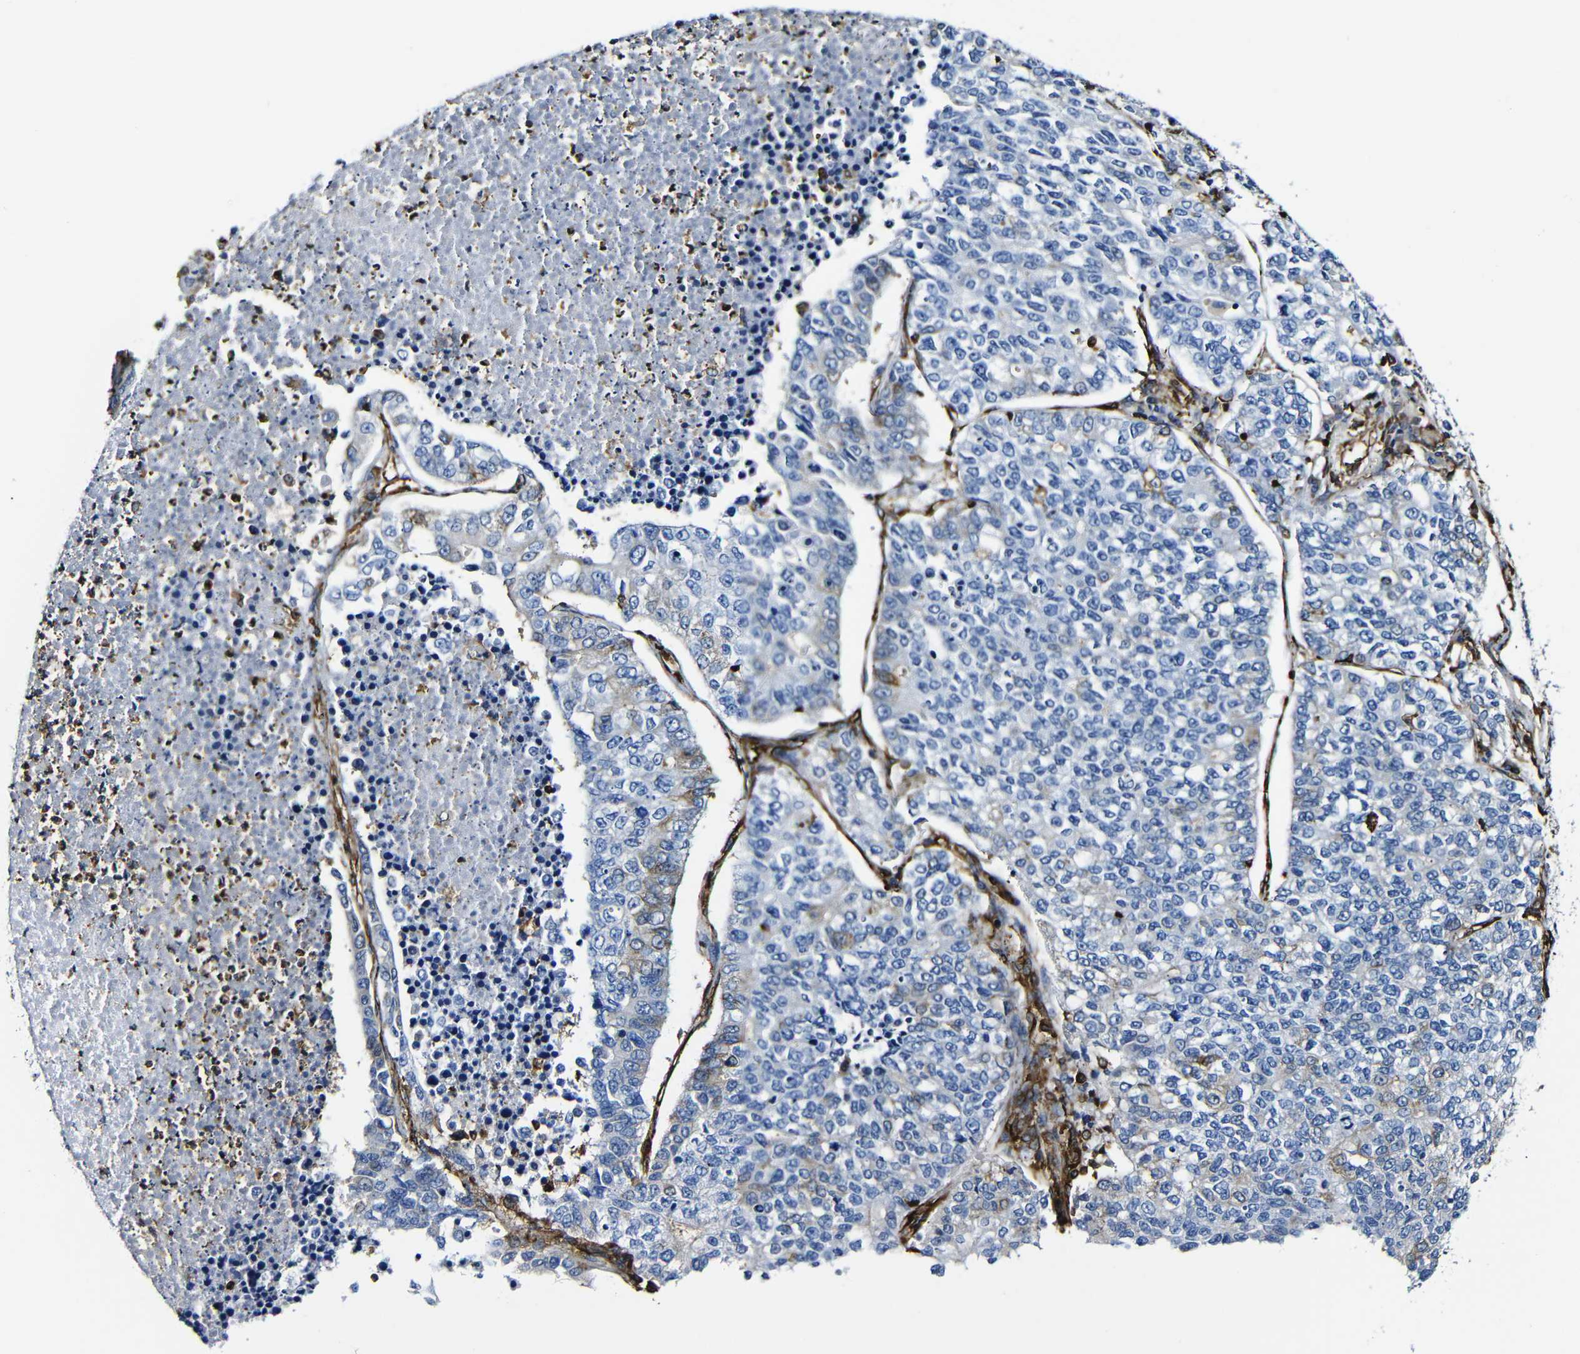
{"staining": {"intensity": "weak", "quantity": "<25%", "location": "cytoplasmic/membranous"}, "tissue": "lung cancer", "cell_type": "Tumor cells", "image_type": "cancer", "snomed": [{"axis": "morphology", "description": "Adenocarcinoma, NOS"}, {"axis": "topography", "description": "Lung"}], "caption": "The micrograph displays no staining of tumor cells in lung cancer (adenocarcinoma). (Stains: DAB immunohistochemistry with hematoxylin counter stain, Microscopy: brightfield microscopy at high magnification).", "gene": "MSN", "patient": {"sex": "male", "age": 49}}